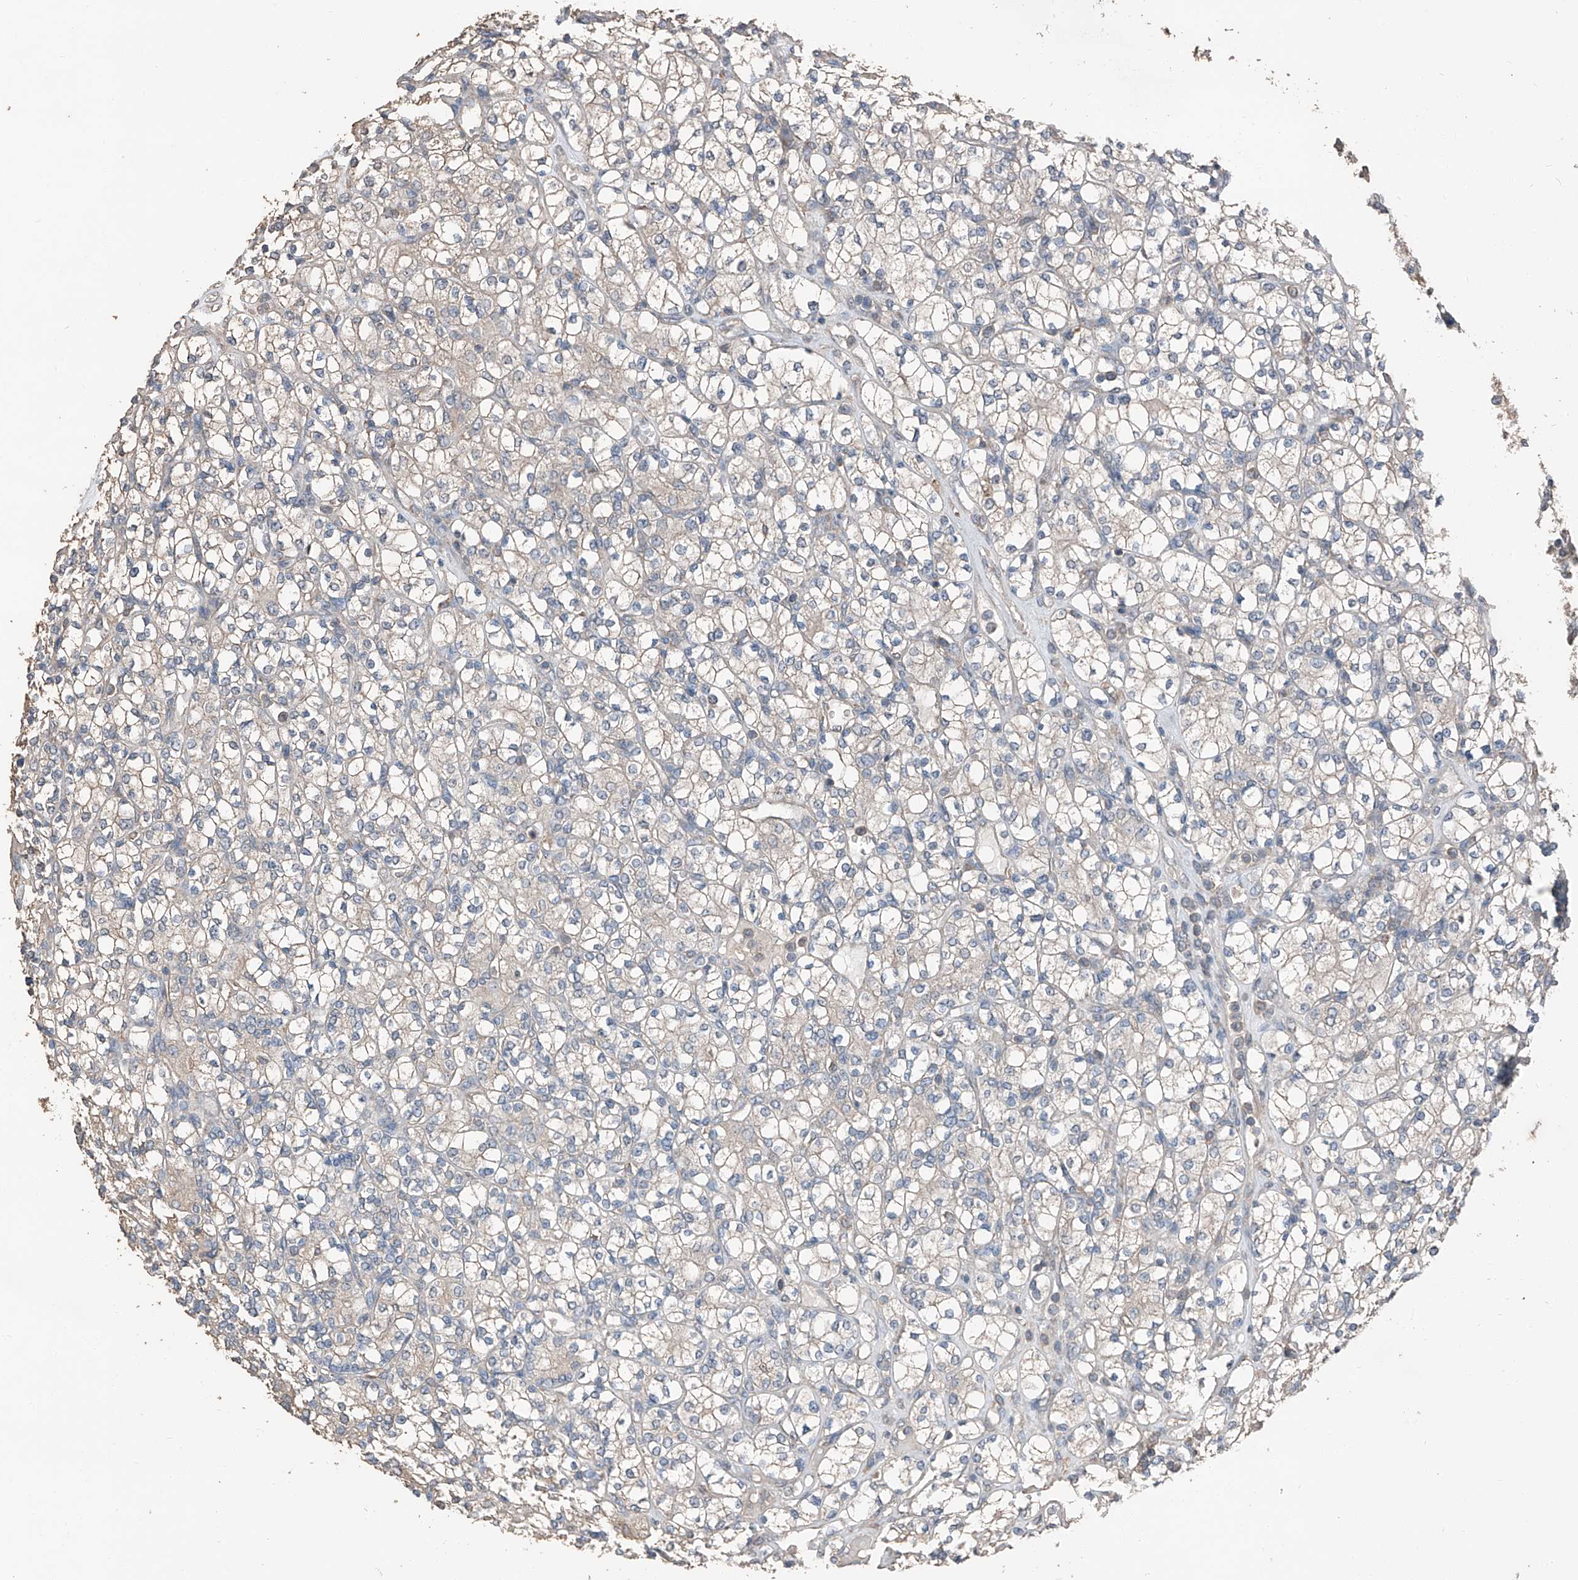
{"staining": {"intensity": "negative", "quantity": "none", "location": "none"}, "tissue": "renal cancer", "cell_type": "Tumor cells", "image_type": "cancer", "snomed": [{"axis": "morphology", "description": "Adenocarcinoma, NOS"}, {"axis": "topography", "description": "Kidney"}], "caption": "Human renal adenocarcinoma stained for a protein using IHC shows no expression in tumor cells.", "gene": "MAMLD1", "patient": {"sex": "male", "age": 77}}